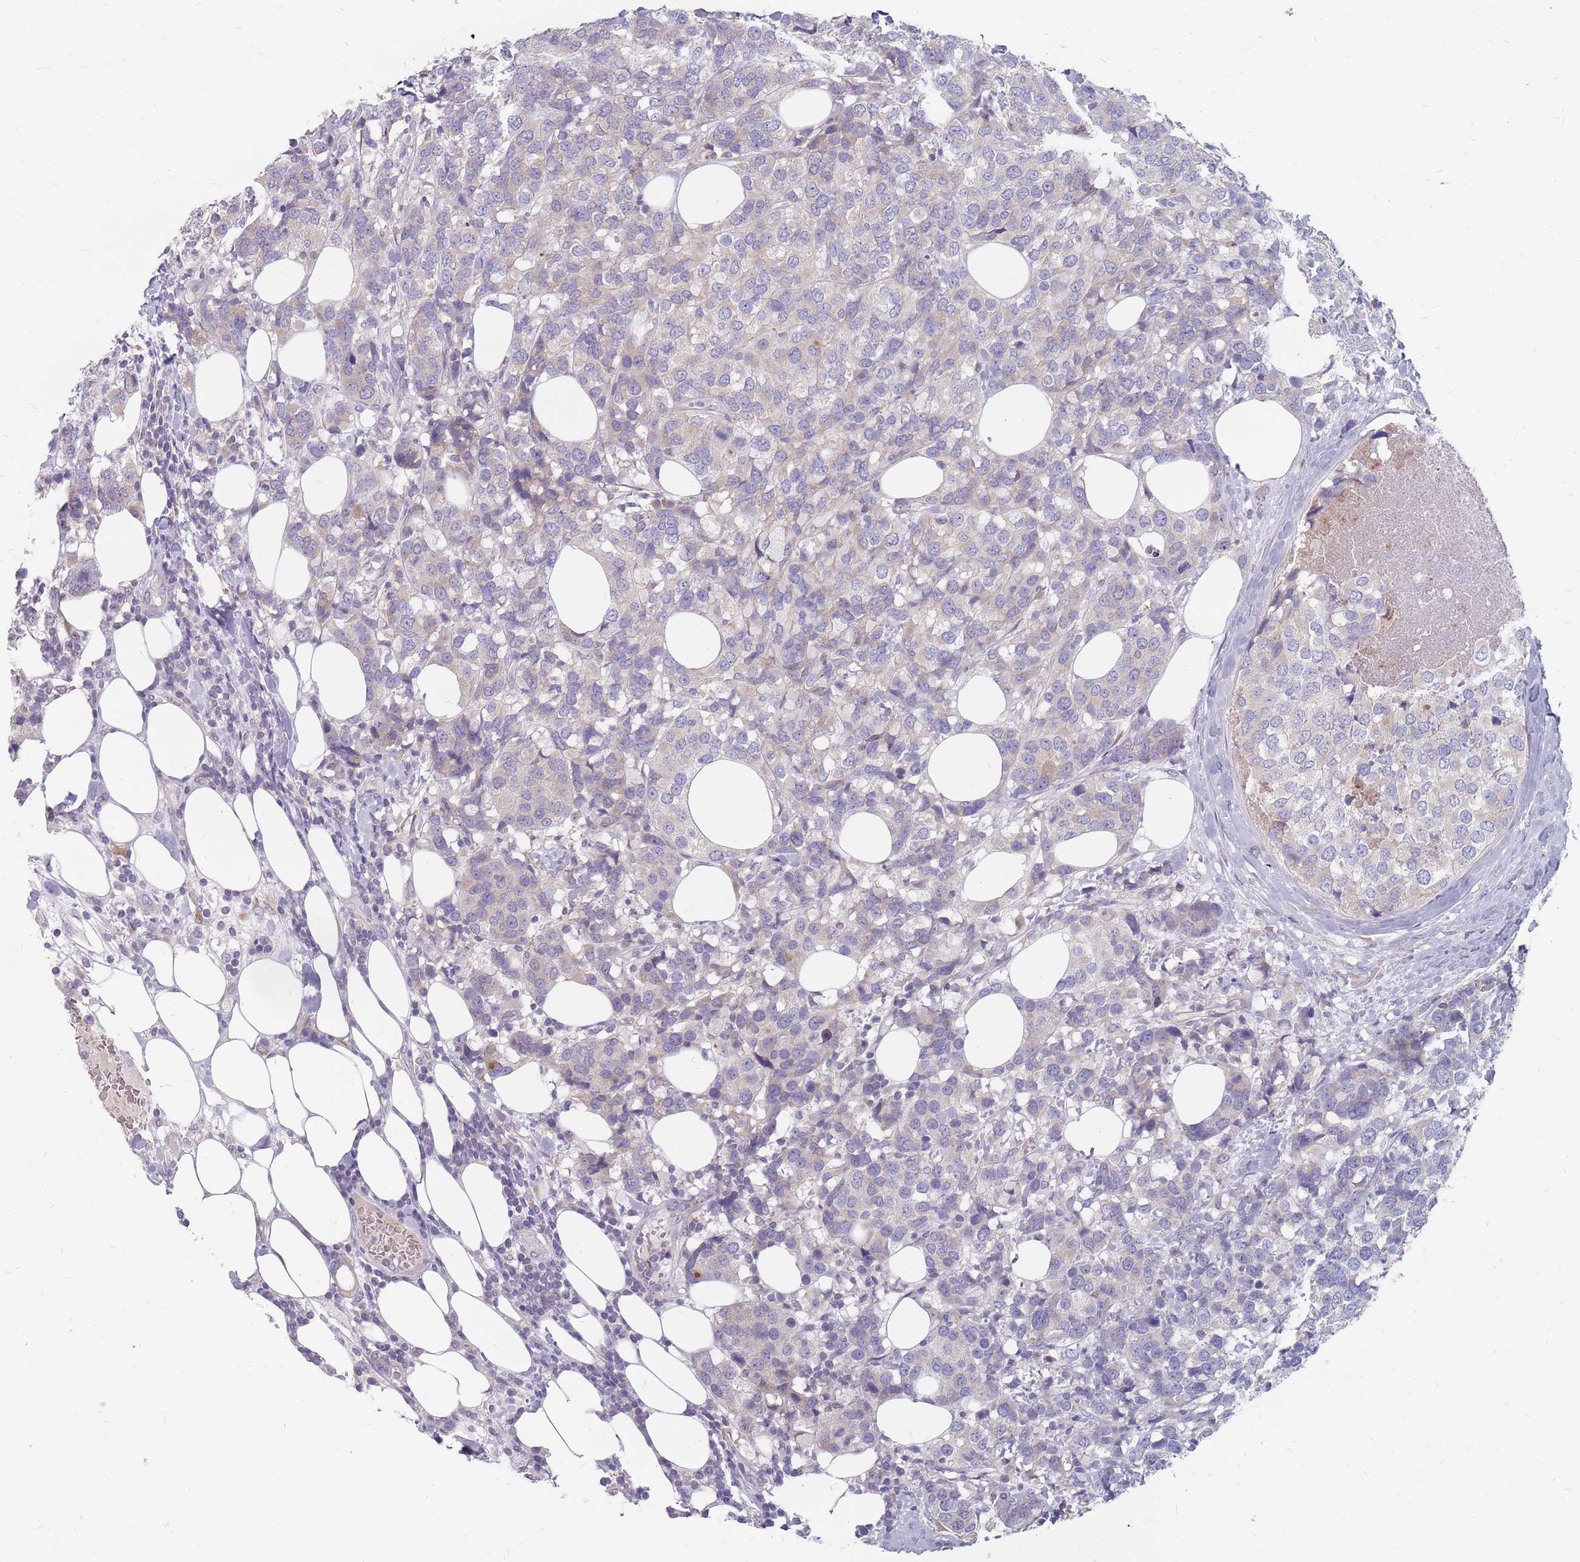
{"staining": {"intensity": "negative", "quantity": "none", "location": "none"}, "tissue": "breast cancer", "cell_type": "Tumor cells", "image_type": "cancer", "snomed": [{"axis": "morphology", "description": "Lobular carcinoma"}, {"axis": "topography", "description": "Breast"}], "caption": "Immunohistochemical staining of human breast lobular carcinoma shows no significant staining in tumor cells. (Stains: DAB immunohistochemistry with hematoxylin counter stain, Microscopy: brightfield microscopy at high magnification).", "gene": "CMTR2", "patient": {"sex": "female", "age": 59}}